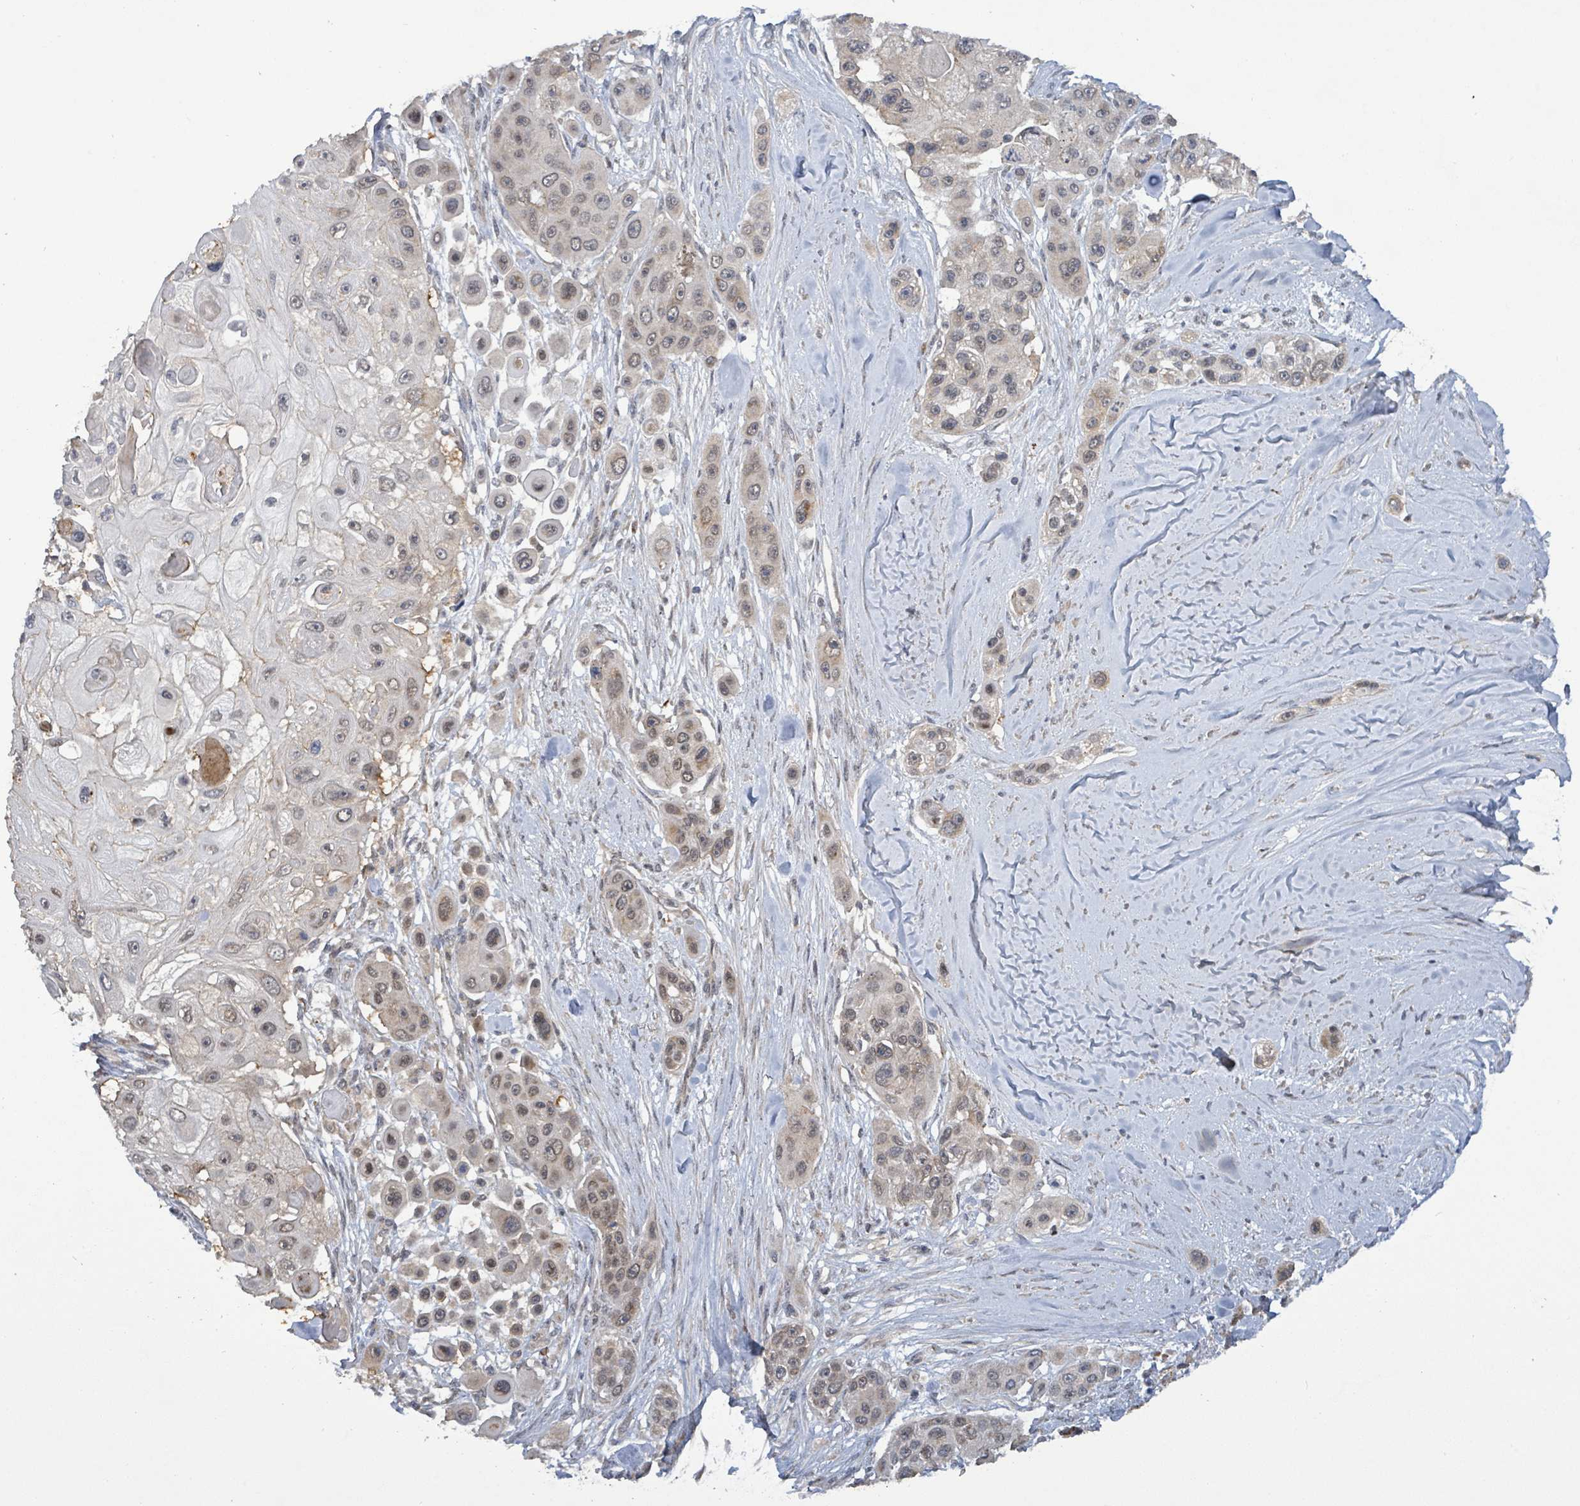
{"staining": {"intensity": "weak", "quantity": "25%-75%", "location": "nuclear"}, "tissue": "skin cancer", "cell_type": "Tumor cells", "image_type": "cancer", "snomed": [{"axis": "morphology", "description": "Squamous cell carcinoma, NOS"}, {"axis": "topography", "description": "Skin"}], "caption": "Human squamous cell carcinoma (skin) stained for a protein (brown) demonstrates weak nuclear positive expression in about 25%-75% of tumor cells.", "gene": "COQ6", "patient": {"sex": "male", "age": 67}}